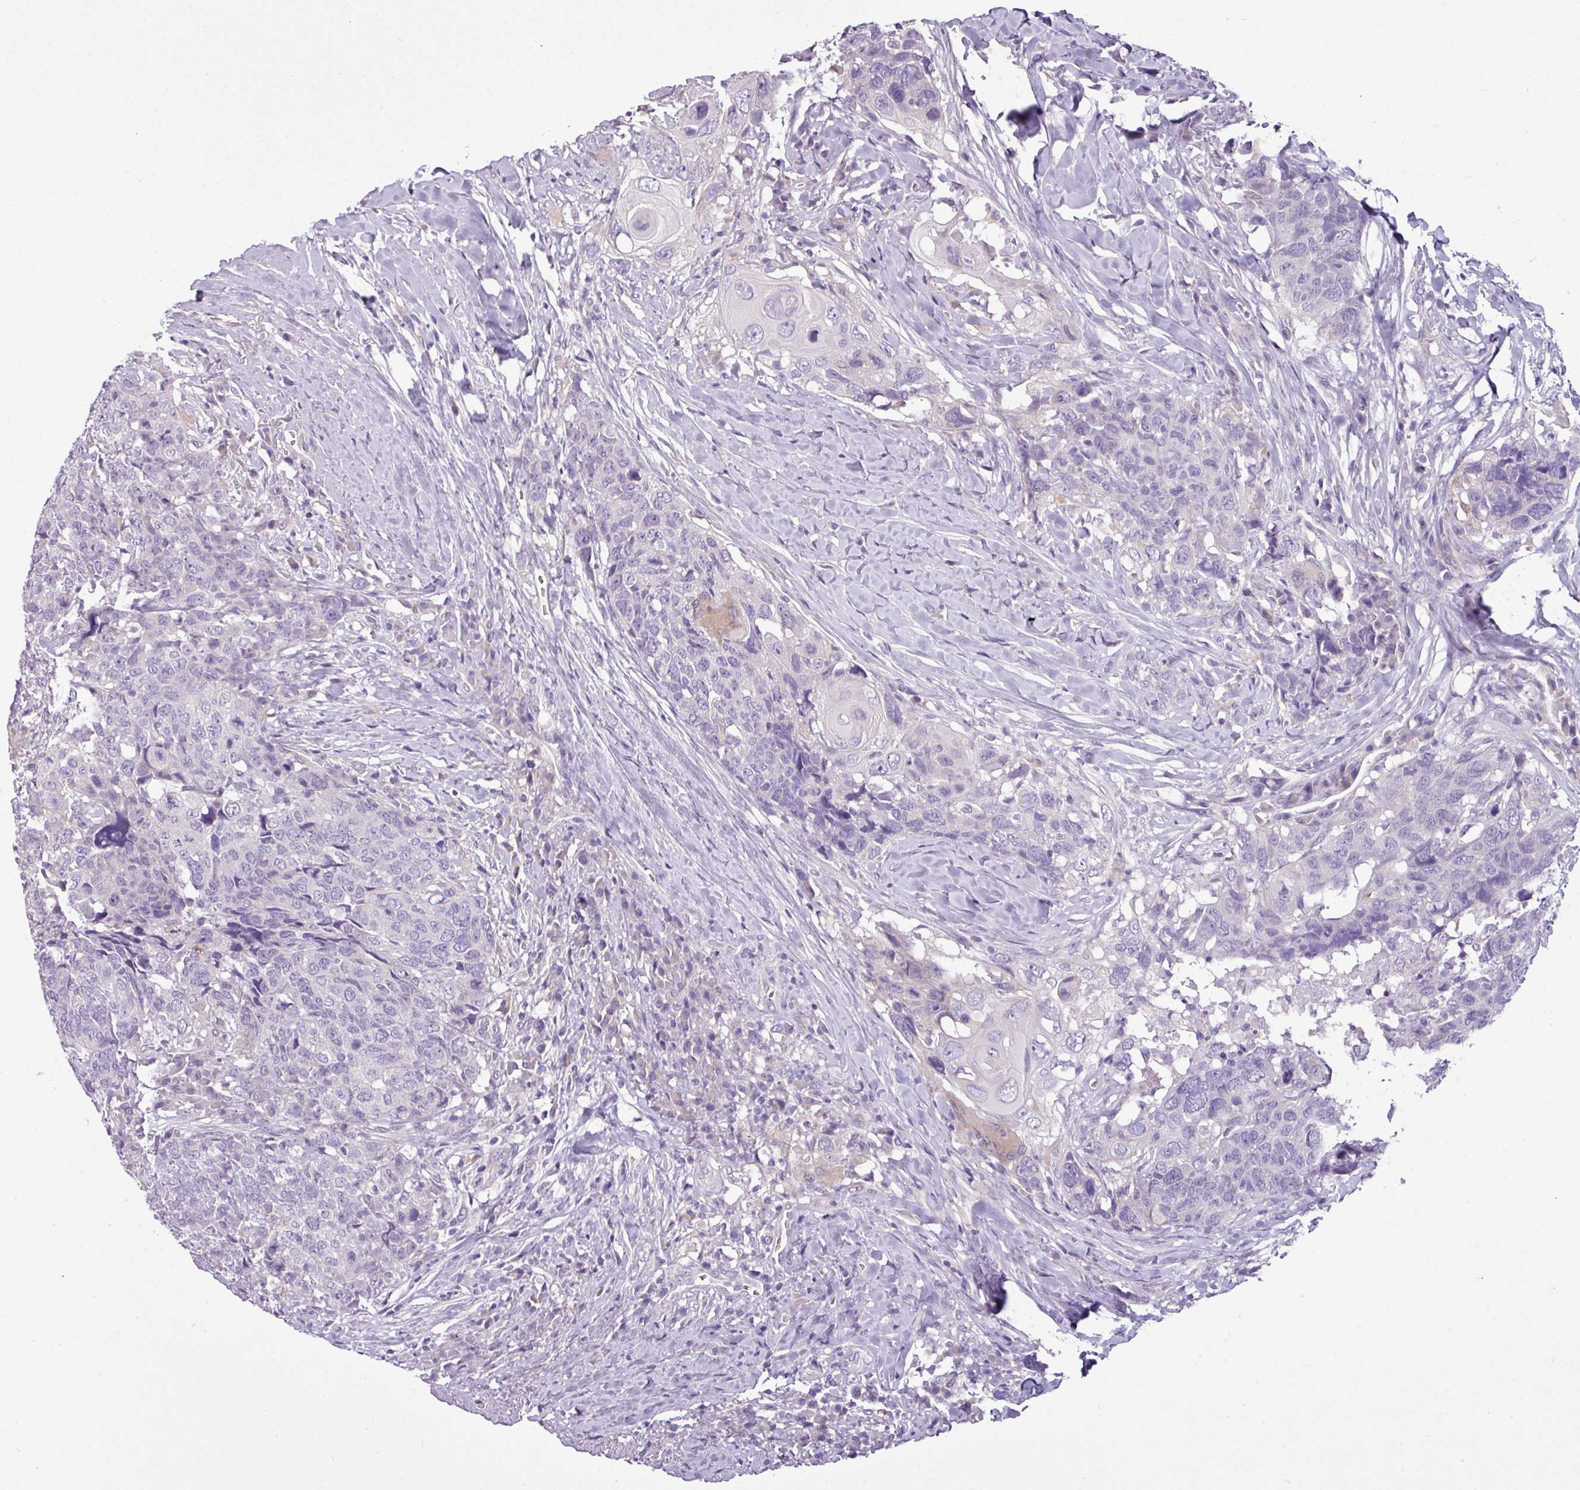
{"staining": {"intensity": "negative", "quantity": "none", "location": "none"}, "tissue": "head and neck cancer", "cell_type": "Tumor cells", "image_type": "cancer", "snomed": [{"axis": "morphology", "description": "Squamous cell carcinoma, NOS"}, {"axis": "topography", "description": "Head-Neck"}], "caption": "High magnification brightfield microscopy of squamous cell carcinoma (head and neck) stained with DAB (brown) and counterstained with hematoxylin (blue): tumor cells show no significant staining.", "gene": "TOR1AIP2", "patient": {"sex": "male", "age": 66}}